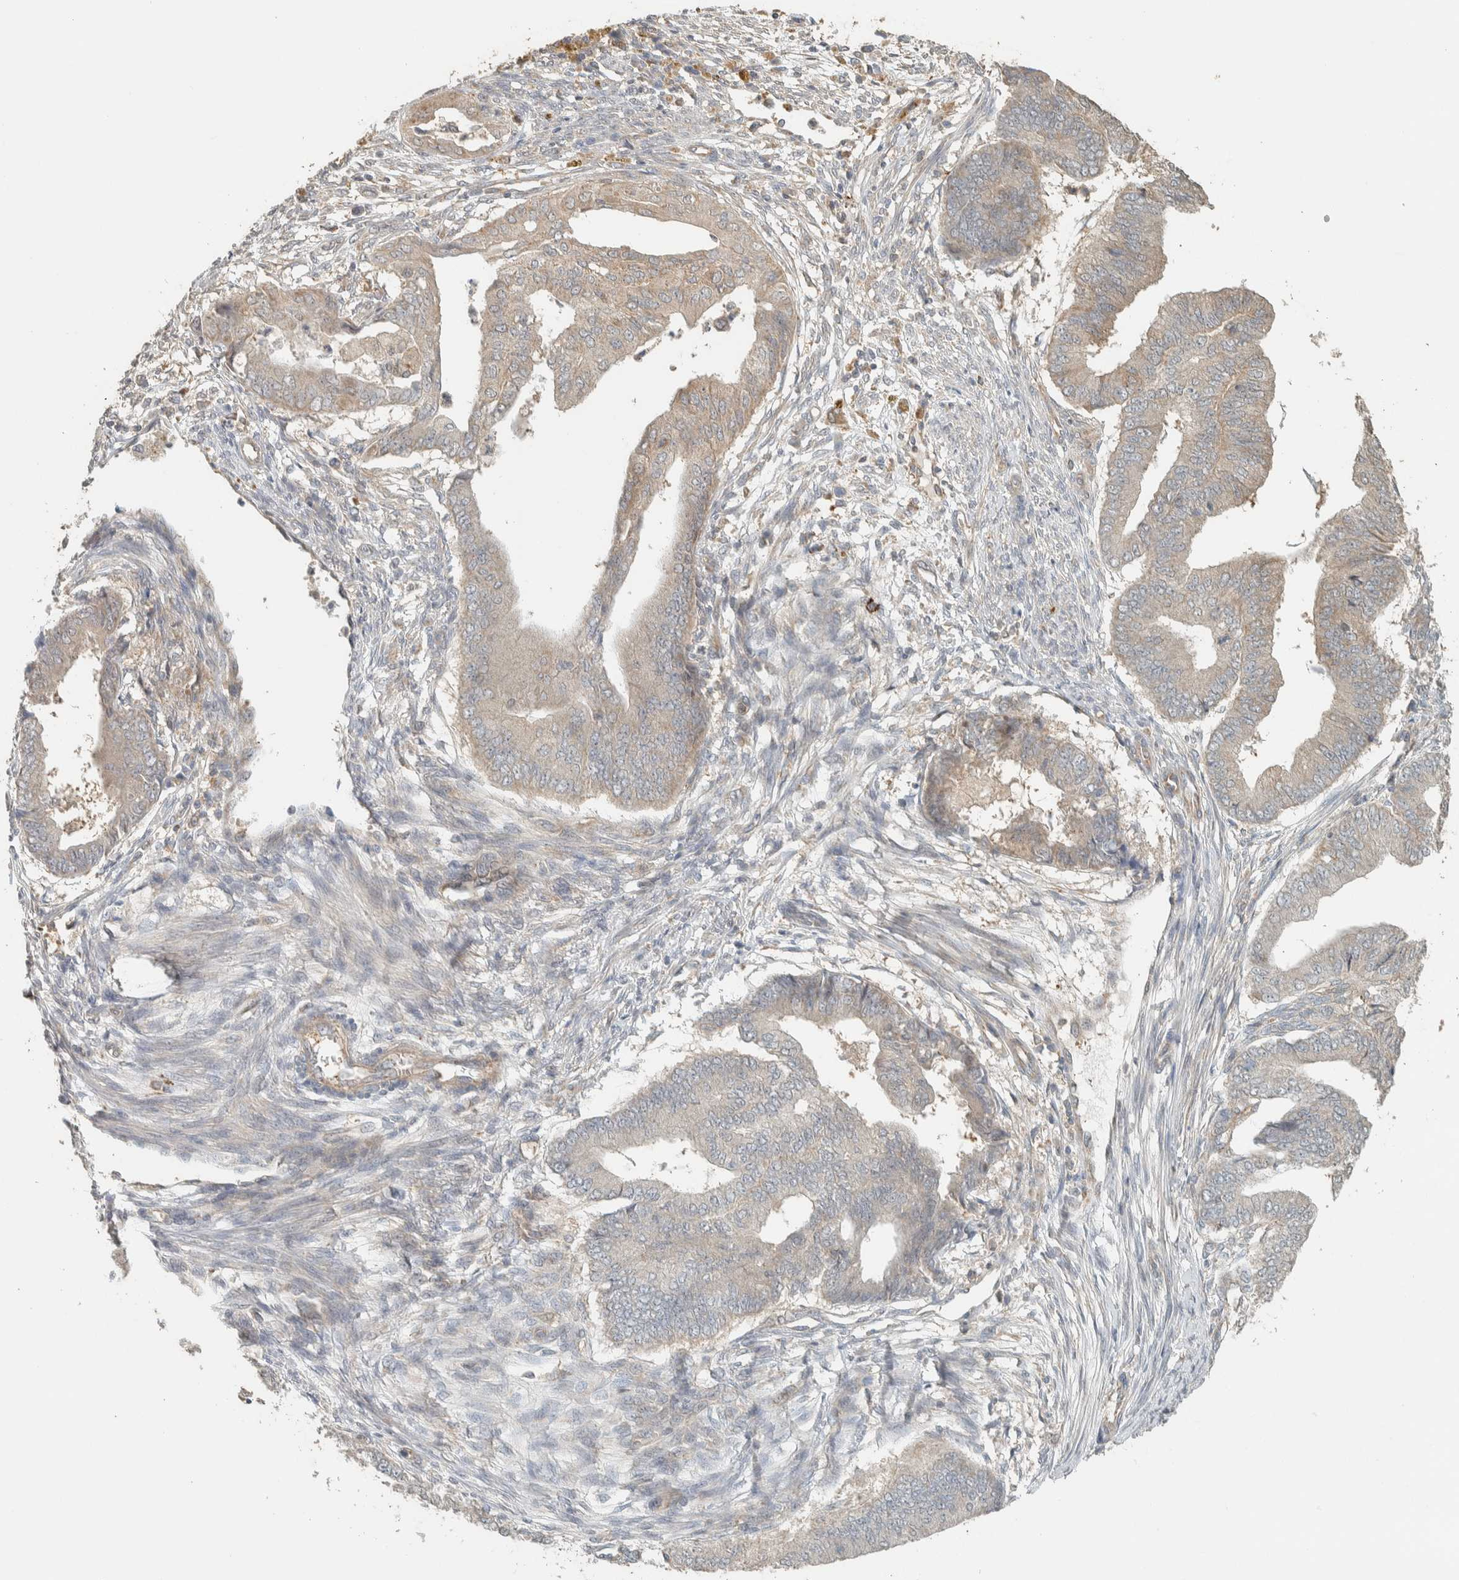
{"staining": {"intensity": "weak", "quantity": "25%-75%", "location": "cytoplasmic/membranous"}, "tissue": "endometrial cancer", "cell_type": "Tumor cells", "image_type": "cancer", "snomed": [{"axis": "morphology", "description": "Polyp, NOS"}, {"axis": "morphology", "description": "Adenocarcinoma, NOS"}, {"axis": "morphology", "description": "Adenoma, NOS"}, {"axis": "topography", "description": "Endometrium"}], "caption": "A high-resolution photomicrograph shows immunohistochemistry (IHC) staining of endometrial adenoma, which demonstrates weak cytoplasmic/membranous positivity in approximately 25%-75% of tumor cells.", "gene": "PDE7B", "patient": {"sex": "female", "age": 79}}